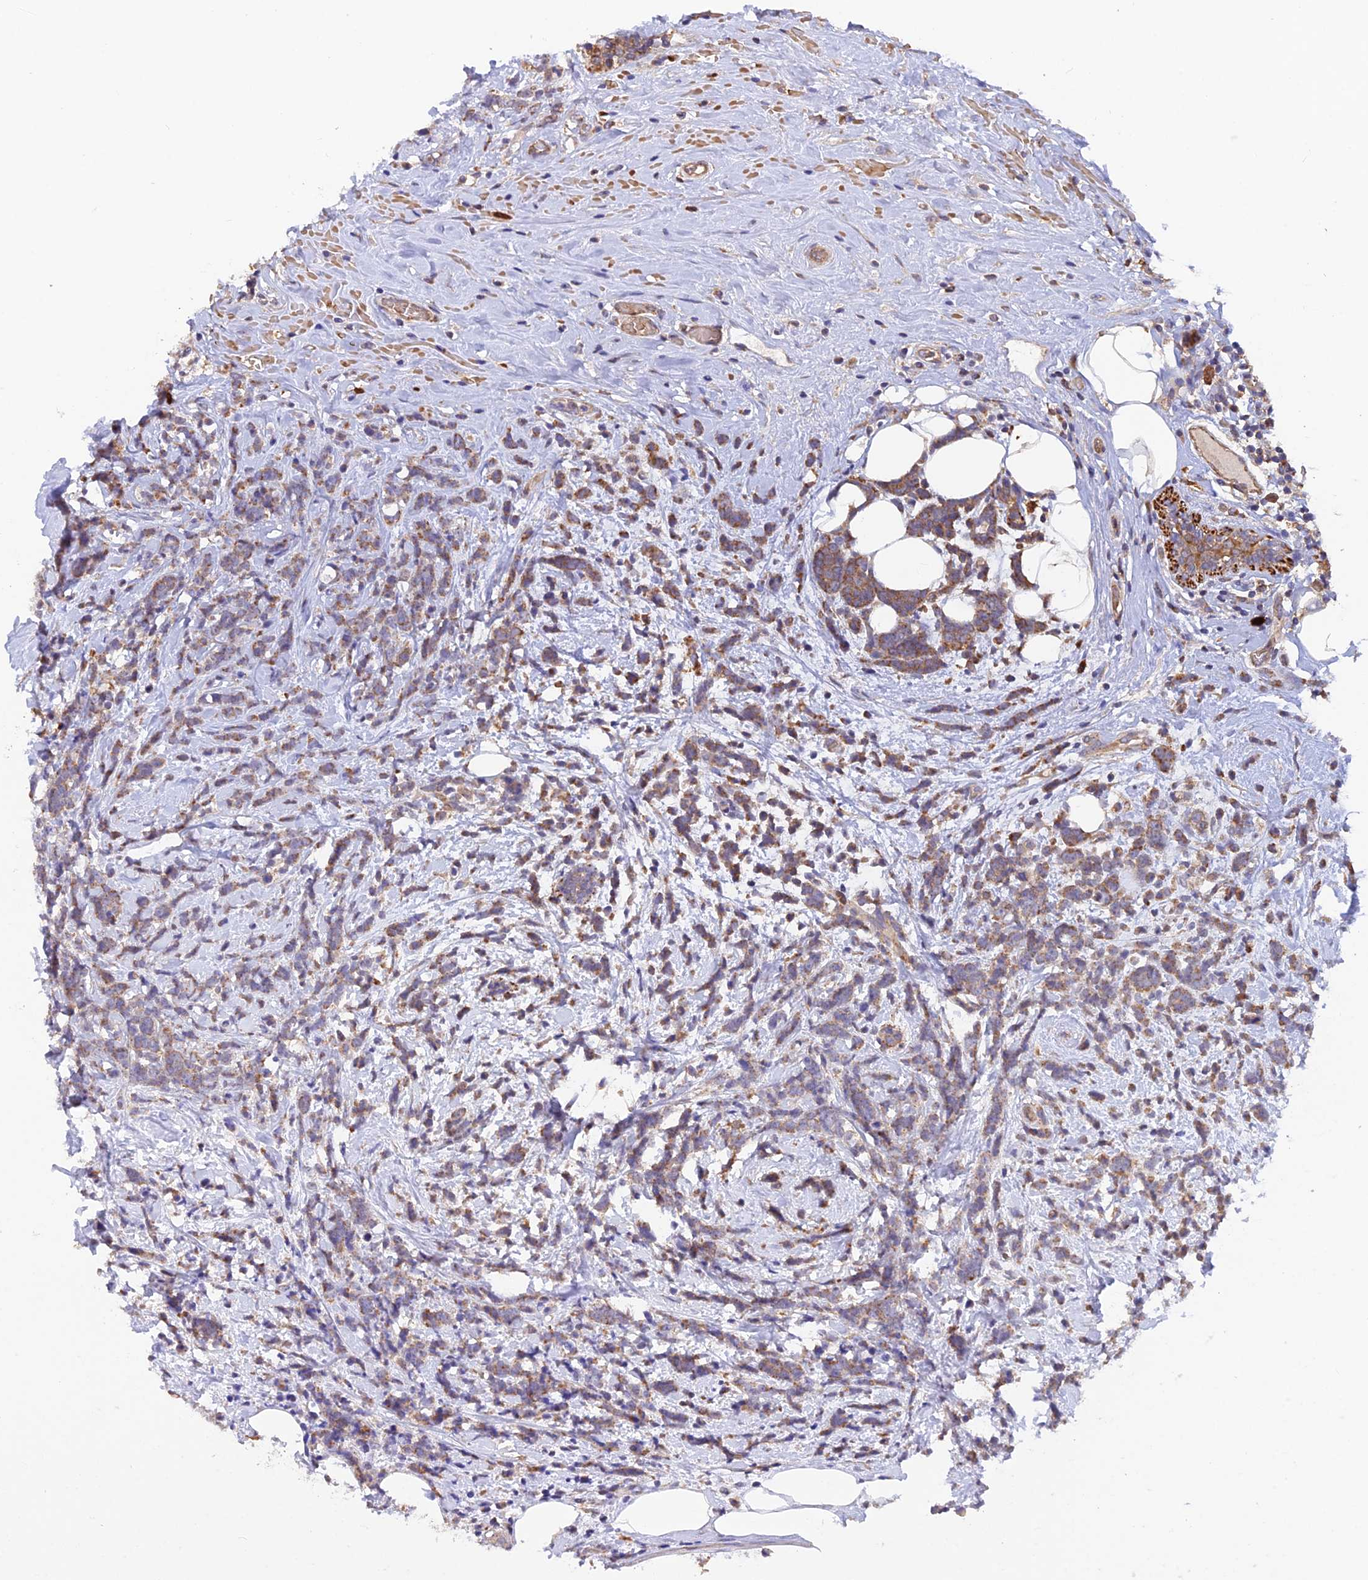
{"staining": {"intensity": "moderate", "quantity": ">75%", "location": "cytoplasmic/membranous"}, "tissue": "breast cancer", "cell_type": "Tumor cells", "image_type": "cancer", "snomed": [{"axis": "morphology", "description": "Lobular carcinoma"}, {"axis": "topography", "description": "Breast"}], "caption": "This micrograph reveals immunohistochemistry (IHC) staining of human breast cancer (lobular carcinoma), with medium moderate cytoplasmic/membranous positivity in about >75% of tumor cells.", "gene": "WDFY4", "patient": {"sex": "female", "age": 58}}